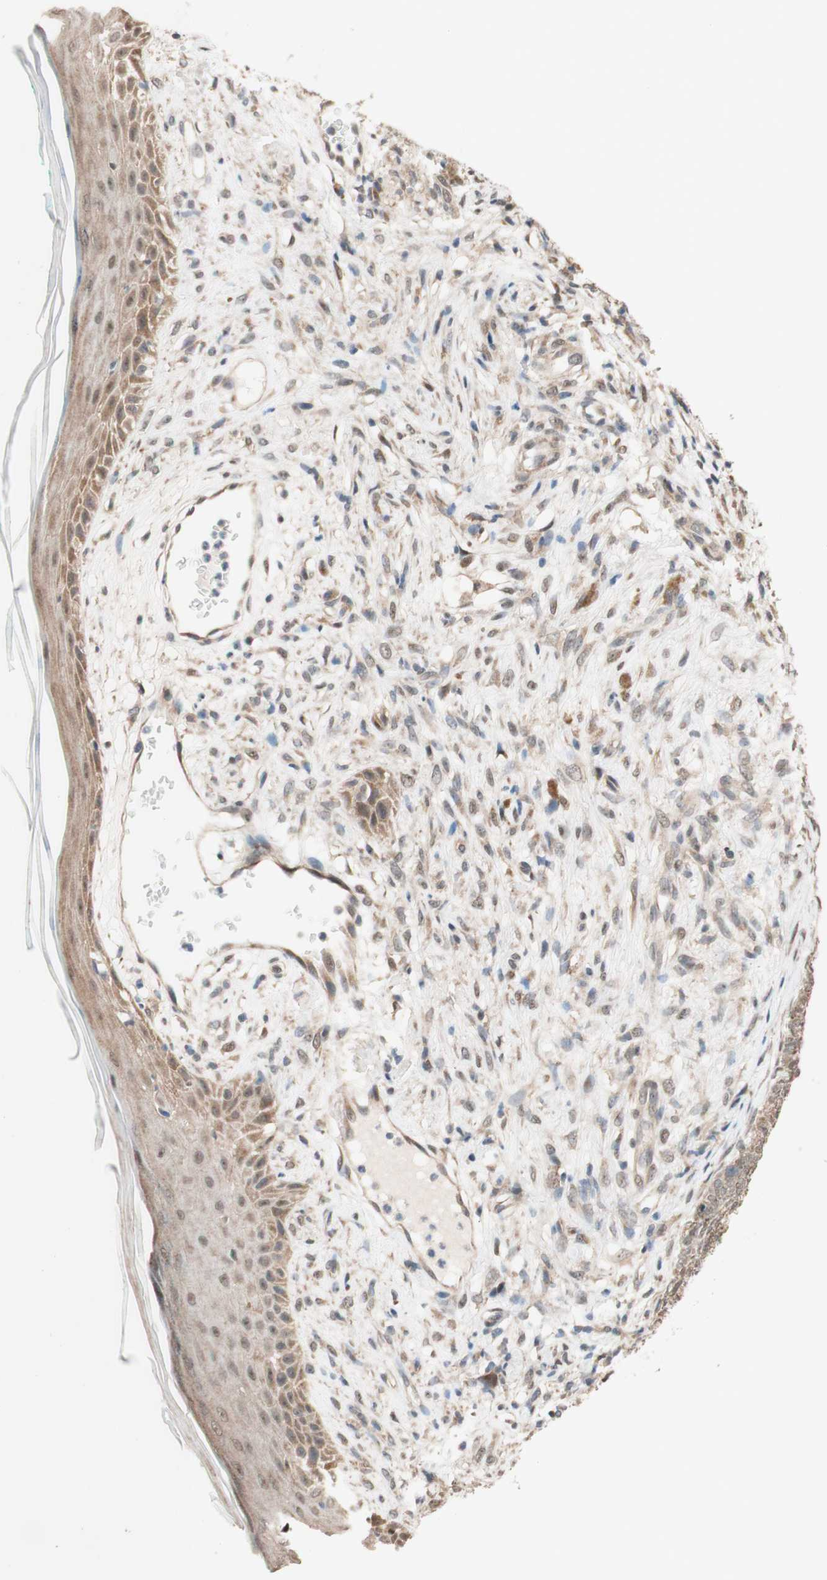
{"staining": {"intensity": "weak", "quantity": "<25%", "location": "nuclear"}, "tissue": "skin cancer", "cell_type": "Tumor cells", "image_type": "cancer", "snomed": [{"axis": "morphology", "description": "Basal cell carcinoma"}, {"axis": "topography", "description": "Skin"}], "caption": "Immunohistochemical staining of skin cancer shows no significant expression in tumor cells.", "gene": "CCNC", "patient": {"sex": "female", "age": 84}}